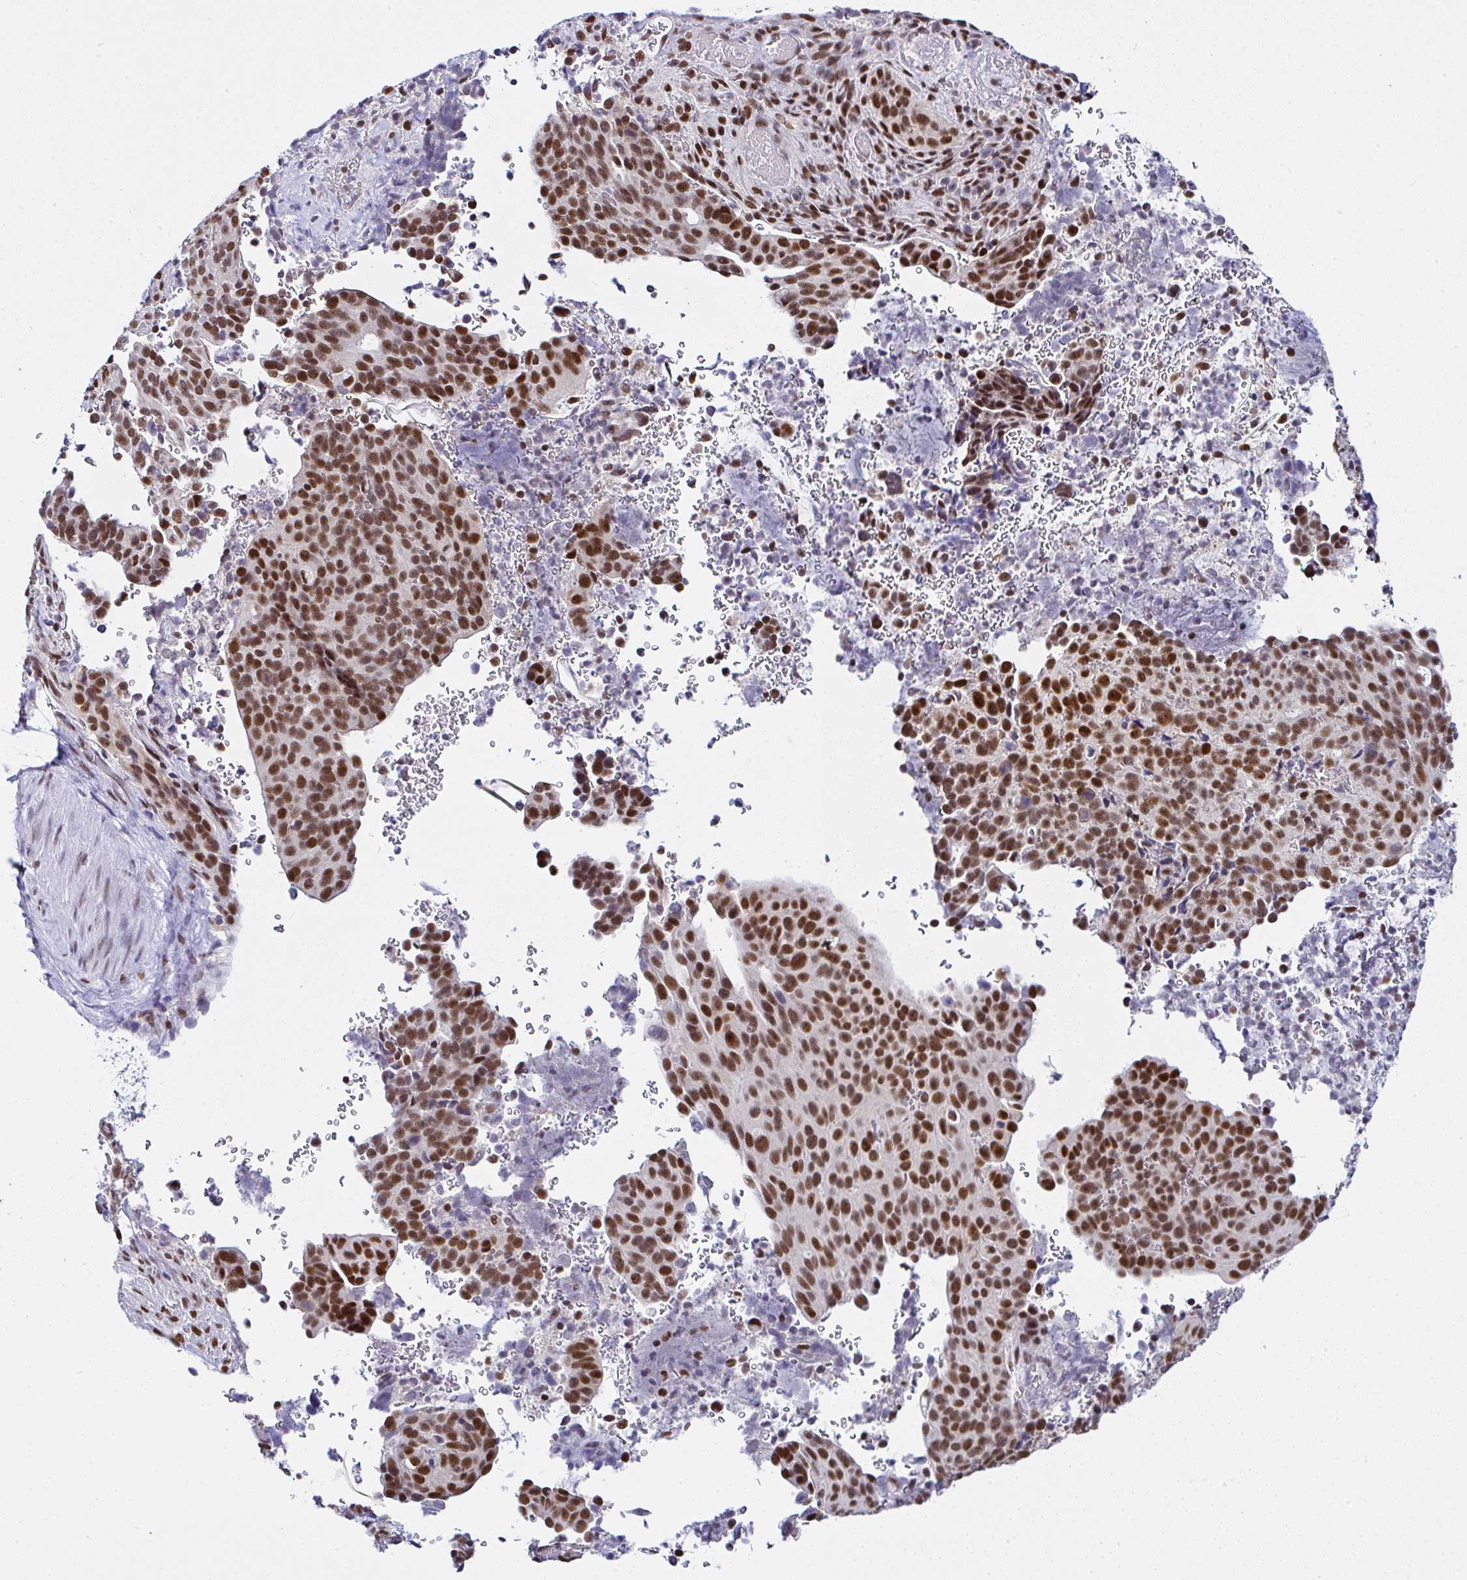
{"staining": {"intensity": "strong", "quantity": ">75%", "location": "nuclear"}, "tissue": "cervical cancer", "cell_type": "Tumor cells", "image_type": "cancer", "snomed": [{"axis": "morphology", "description": "Squamous cell carcinoma, NOS"}, {"axis": "topography", "description": "Cervix"}], "caption": "Approximately >75% of tumor cells in cervical cancer reveal strong nuclear protein expression as visualized by brown immunohistochemical staining.", "gene": "DR1", "patient": {"sex": "female", "age": 38}}